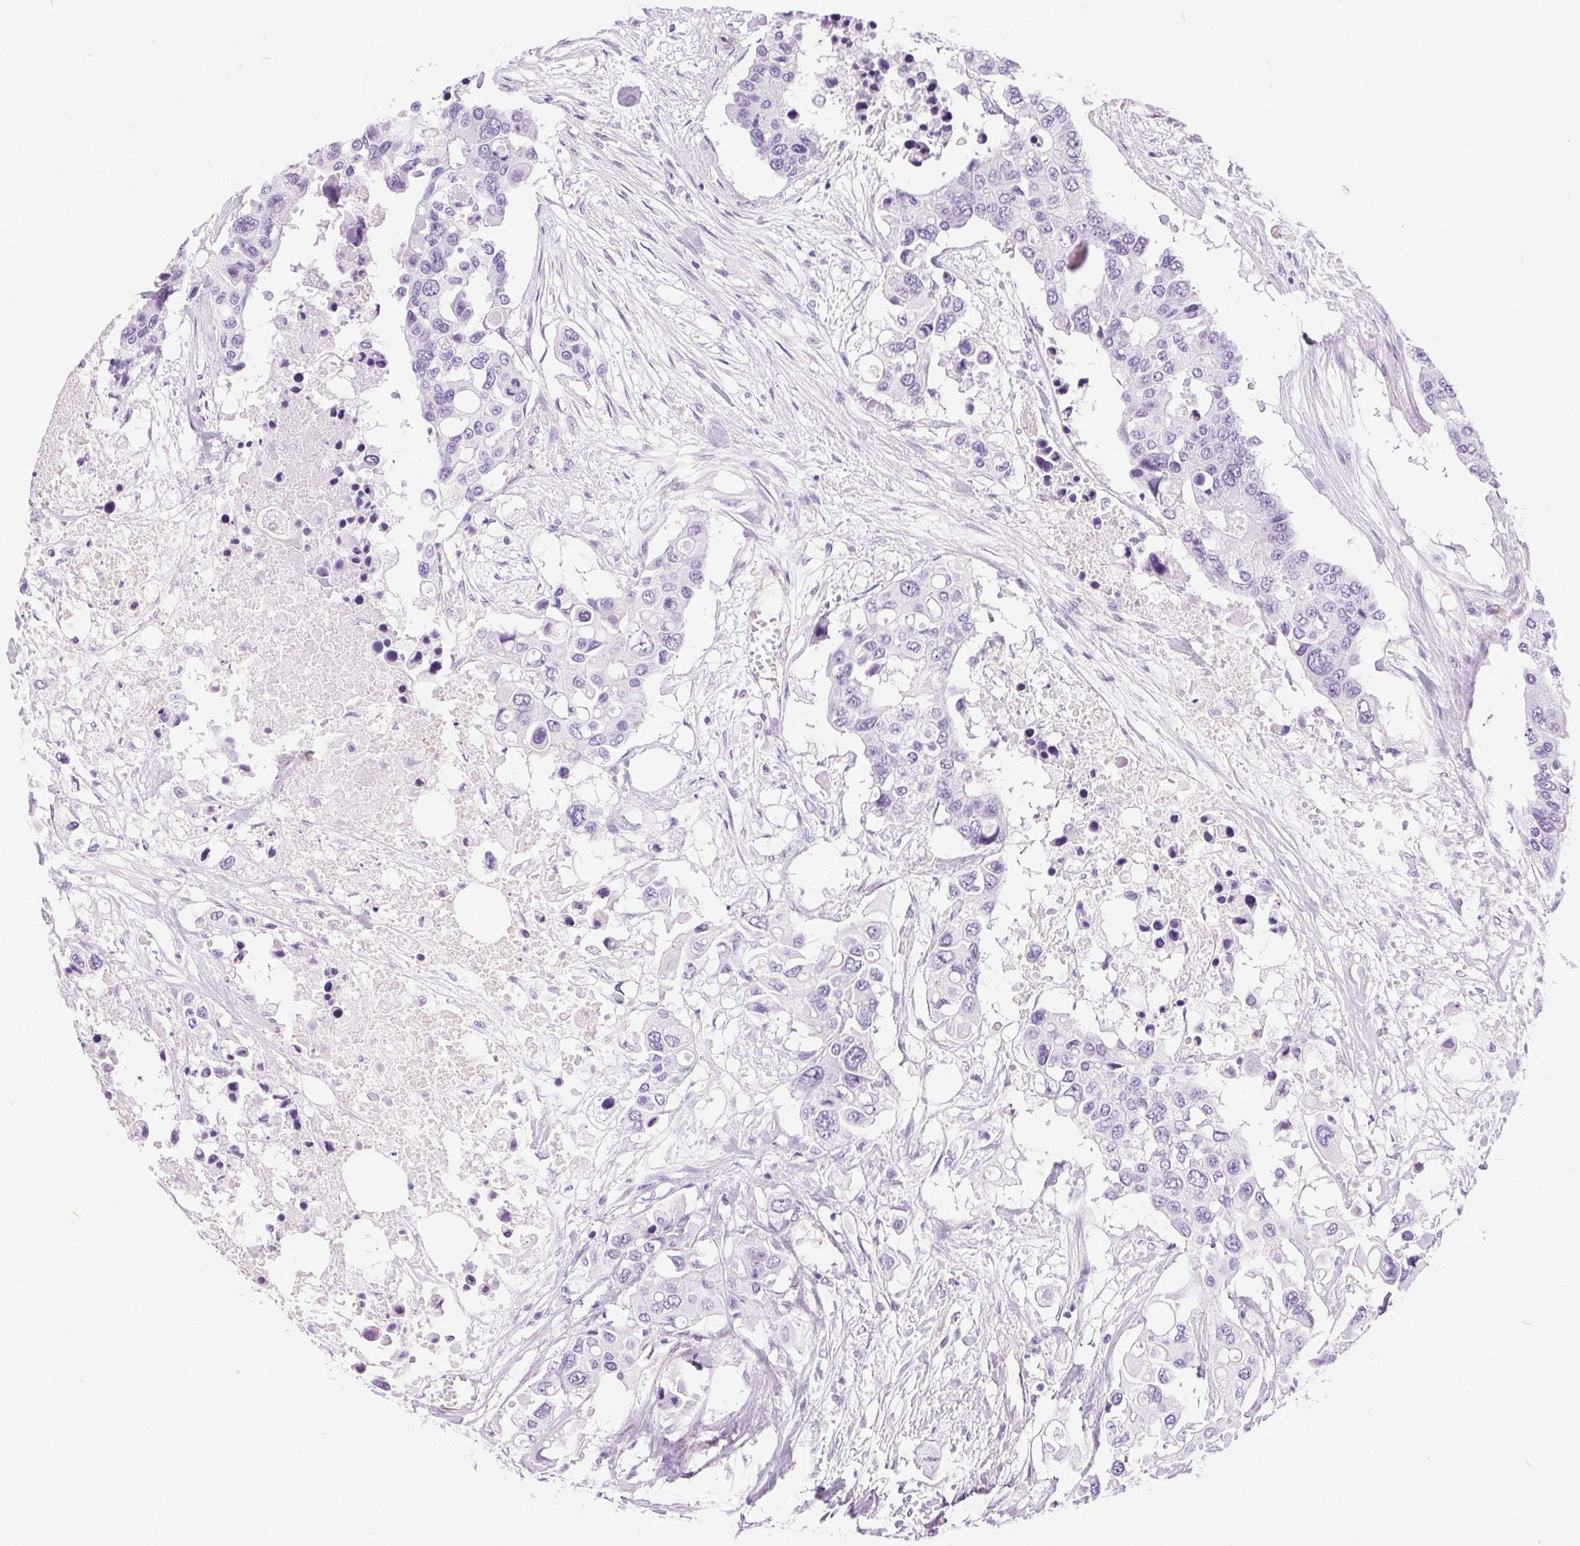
{"staining": {"intensity": "negative", "quantity": "none", "location": "none"}, "tissue": "colorectal cancer", "cell_type": "Tumor cells", "image_type": "cancer", "snomed": [{"axis": "morphology", "description": "Adenocarcinoma, NOS"}, {"axis": "topography", "description": "Colon"}], "caption": "There is no significant positivity in tumor cells of colorectal cancer.", "gene": "SHCBP1L", "patient": {"sex": "male", "age": 77}}